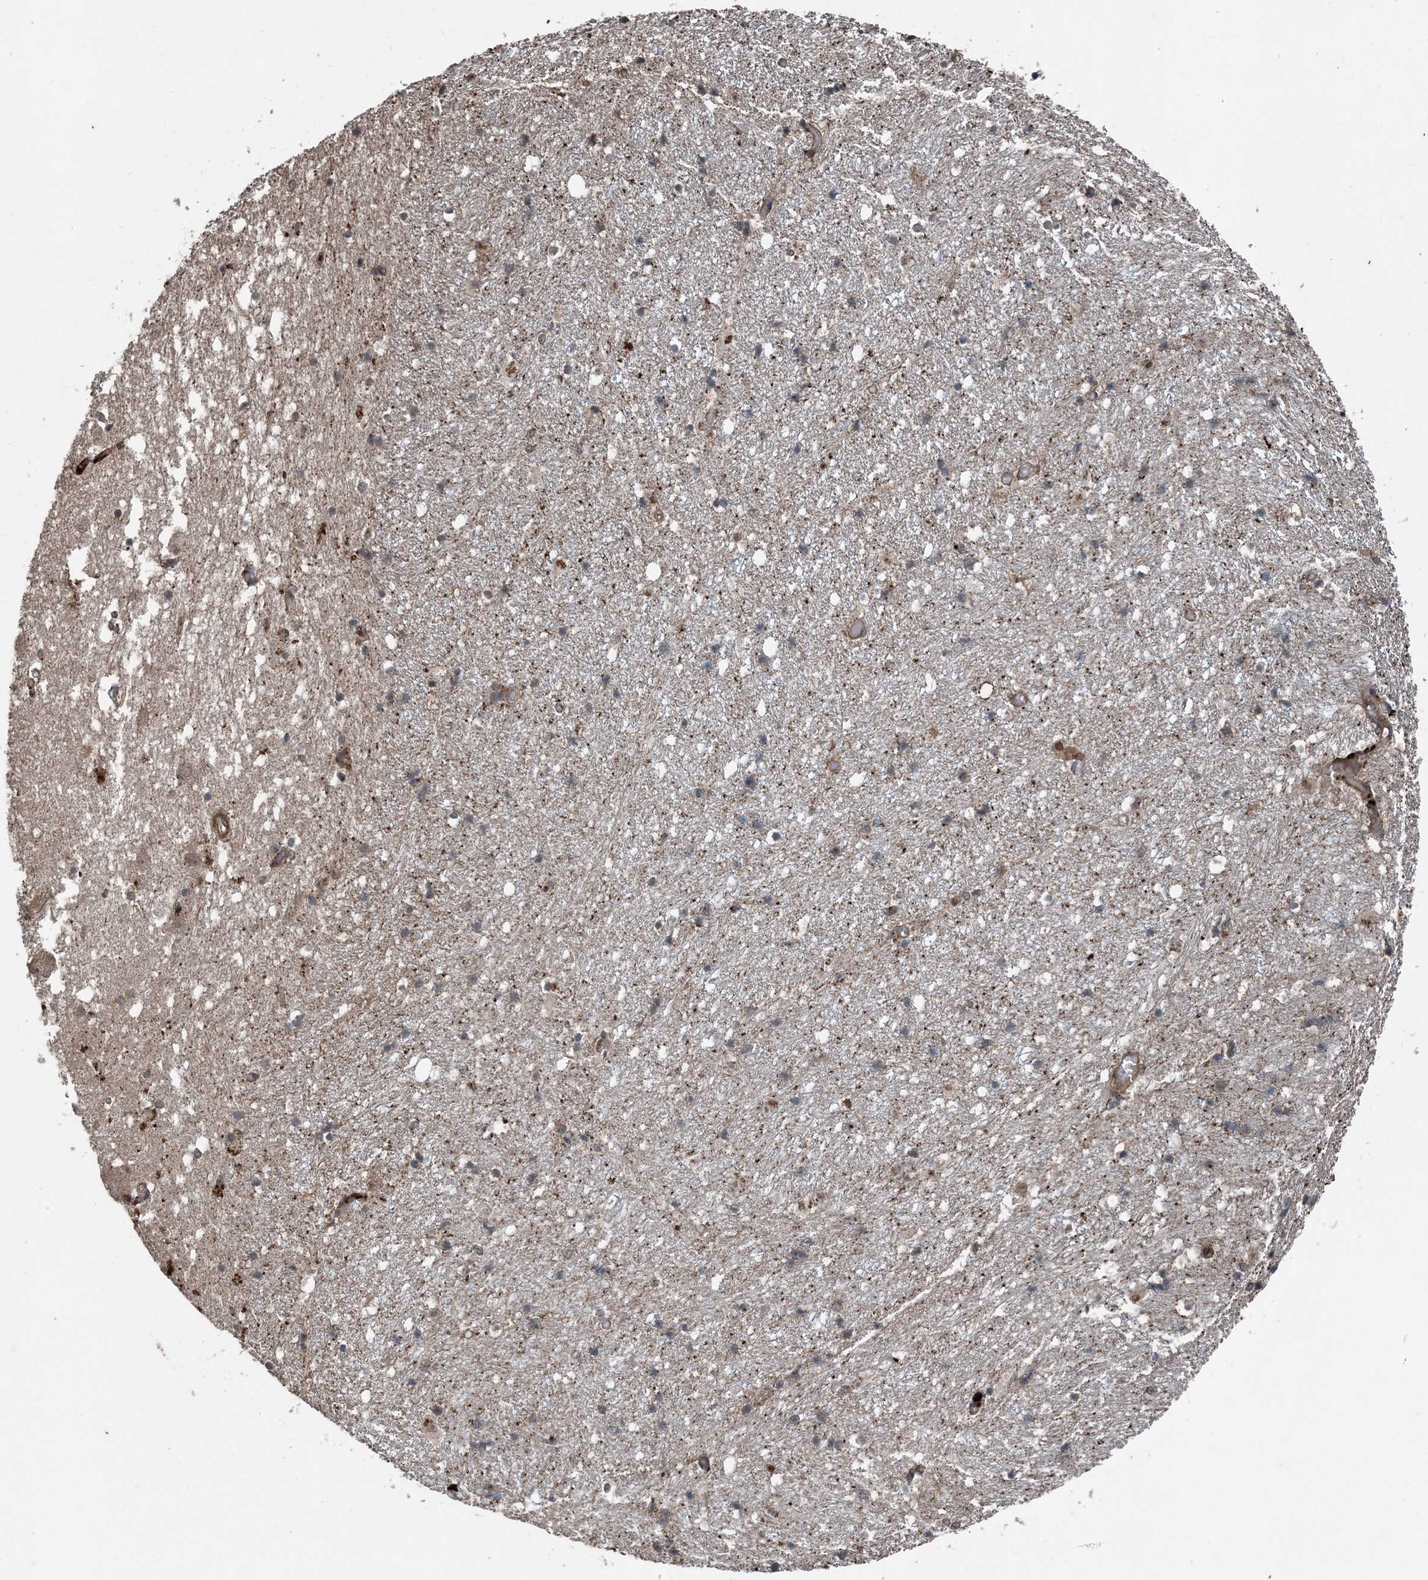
{"staining": {"intensity": "moderate", "quantity": "<25%", "location": "cytoplasmic/membranous"}, "tissue": "hippocampus", "cell_type": "Glial cells", "image_type": "normal", "snomed": [{"axis": "morphology", "description": "Normal tissue, NOS"}, {"axis": "topography", "description": "Hippocampus"}], "caption": "Hippocampus was stained to show a protein in brown. There is low levels of moderate cytoplasmic/membranous expression in about <25% of glial cells. (Brightfield microscopy of DAB IHC at high magnification).", "gene": "CFL1", "patient": {"sex": "female", "age": 52}}